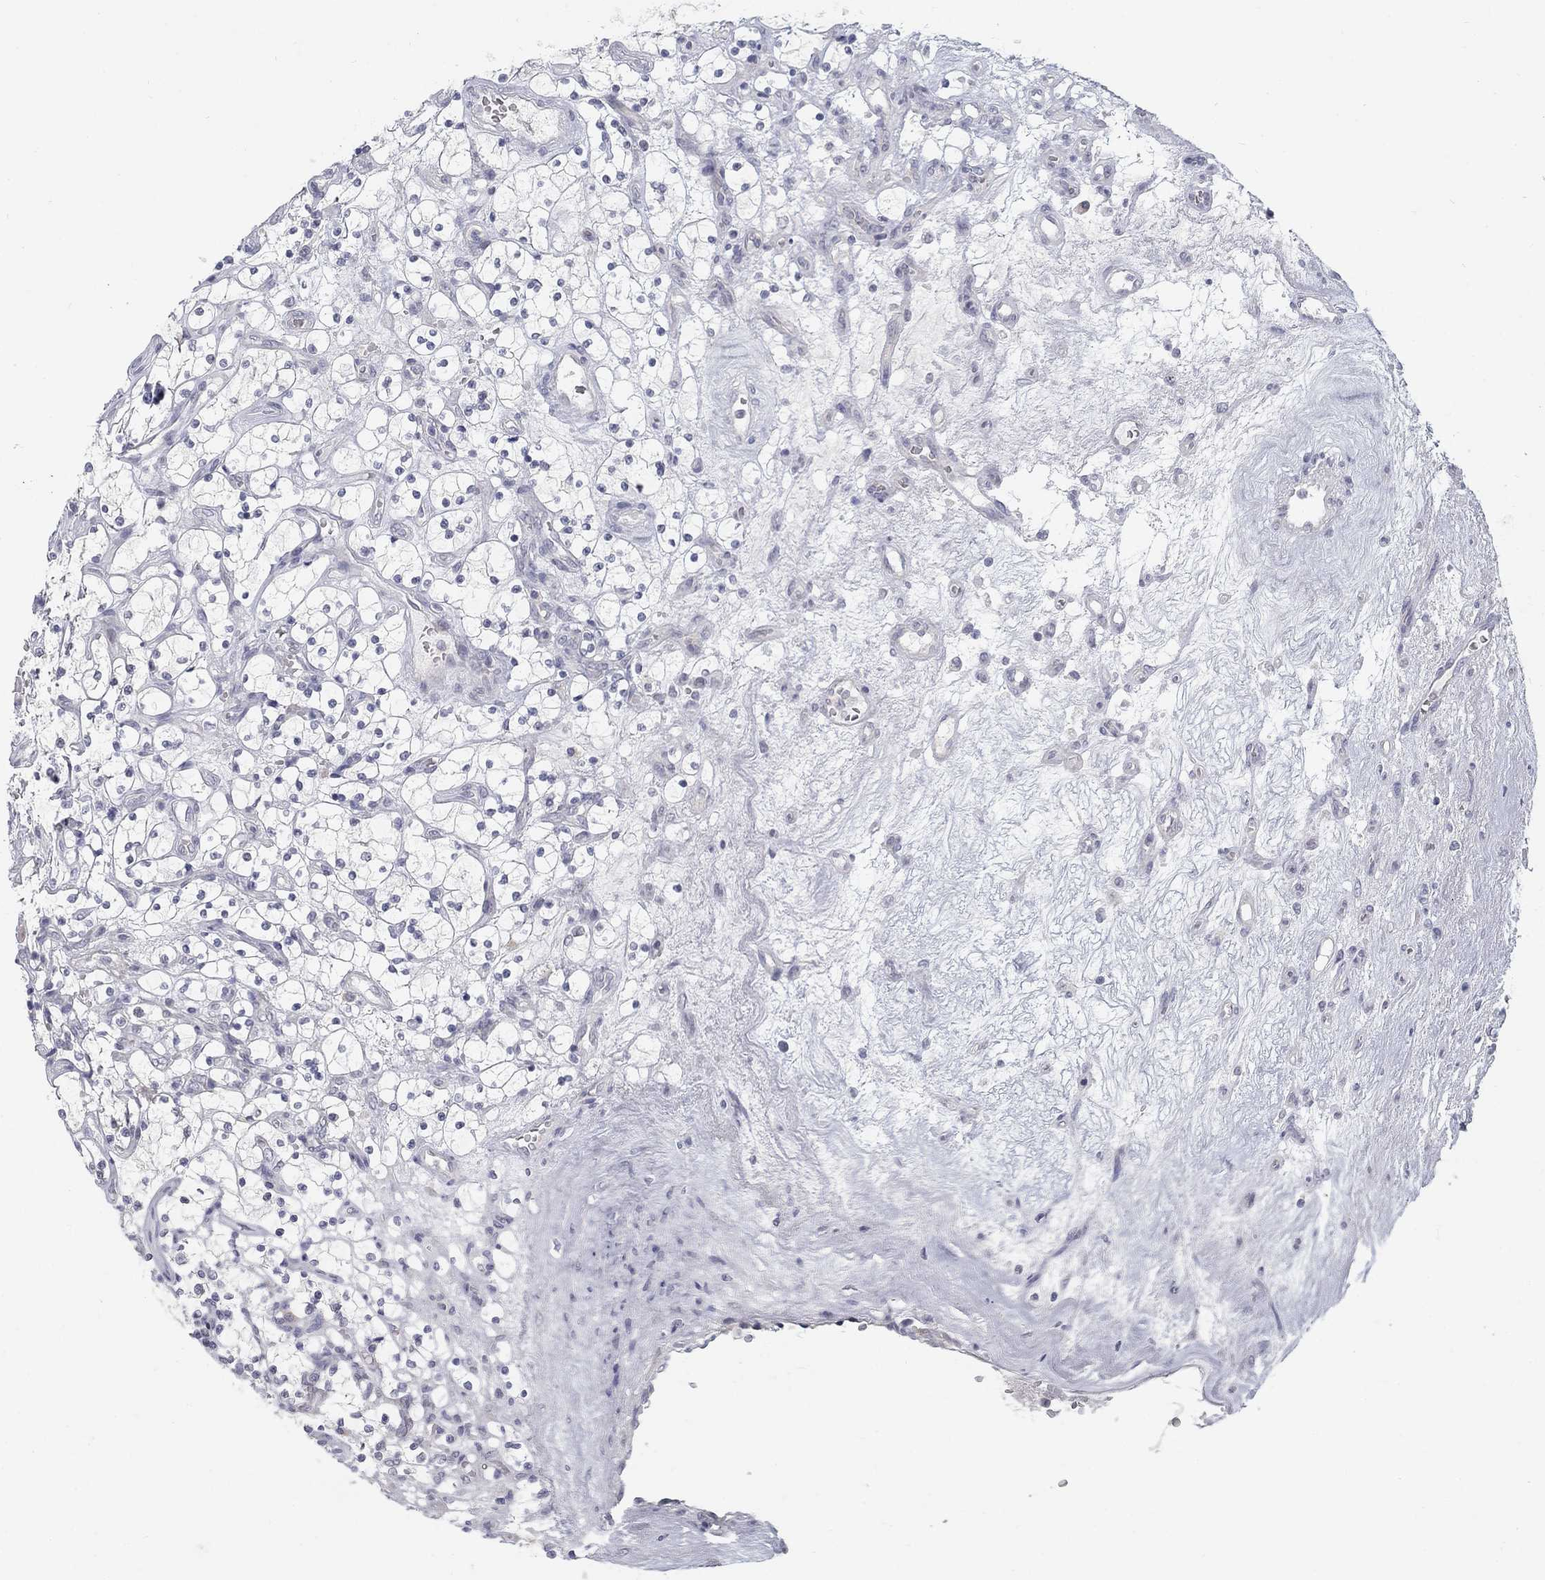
{"staining": {"intensity": "negative", "quantity": "none", "location": "none"}, "tissue": "renal cancer", "cell_type": "Tumor cells", "image_type": "cancer", "snomed": [{"axis": "morphology", "description": "Adenocarcinoma, NOS"}, {"axis": "topography", "description": "Kidney"}], "caption": "Immunohistochemistry photomicrograph of neoplastic tissue: human renal cancer stained with DAB (3,3'-diaminobenzidine) reveals no significant protein staining in tumor cells.", "gene": "ATP1A3", "patient": {"sex": "female", "age": 69}}